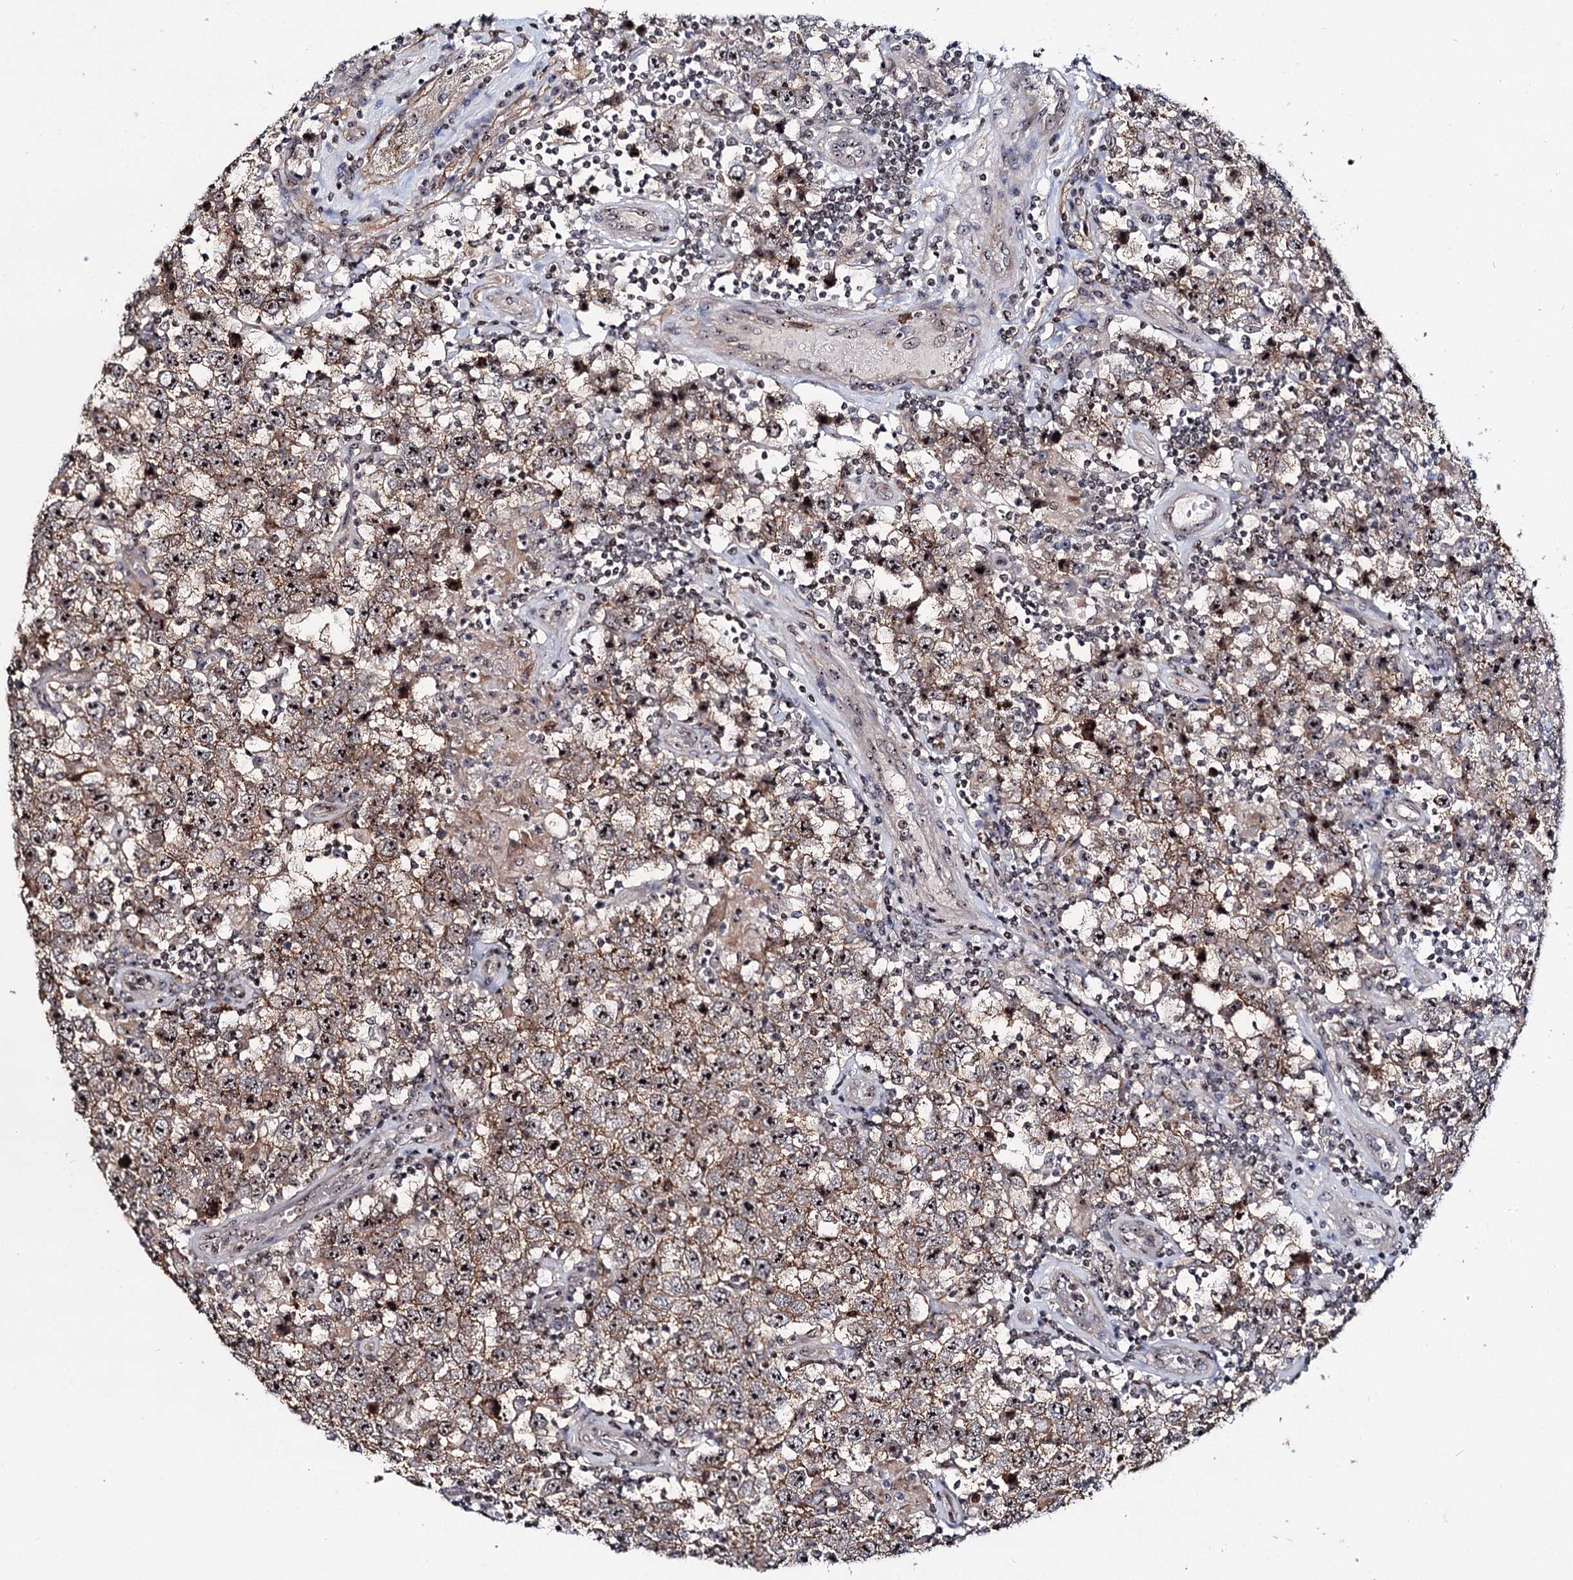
{"staining": {"intensity": "moderate", "quantity": ">75%", "location": "cytoplasmic/membranous,nuclear"}, "tissue": "testis cancer", "cell_type": "Tumor cells", "image_type": "cancer", "snomed": [{"axis": "morphology", "description": "Normal tissue, NOS"}, {"axis": "morphology", "description": "Urothelial carcinoma, High grade"}, {"axis": "morphology", "description": "Seminoma, NOS"}, {"axis": "morphology", "description": "Carcinoma, Embryonal, NOS"}, {"axis": "topography", "description": "Urinary bladder"}, {"axis": "topography", "description": "Testis"}], "caption": "Testis cancer (urothelial carcinoma (high-grade)) tissue demonstrates moderate cytoplasmic/membranous and nuclear staining in approximately >75% of tumor cells", "gene": "SUPT20H", "patient": {"sex": "male", "age": 41}}